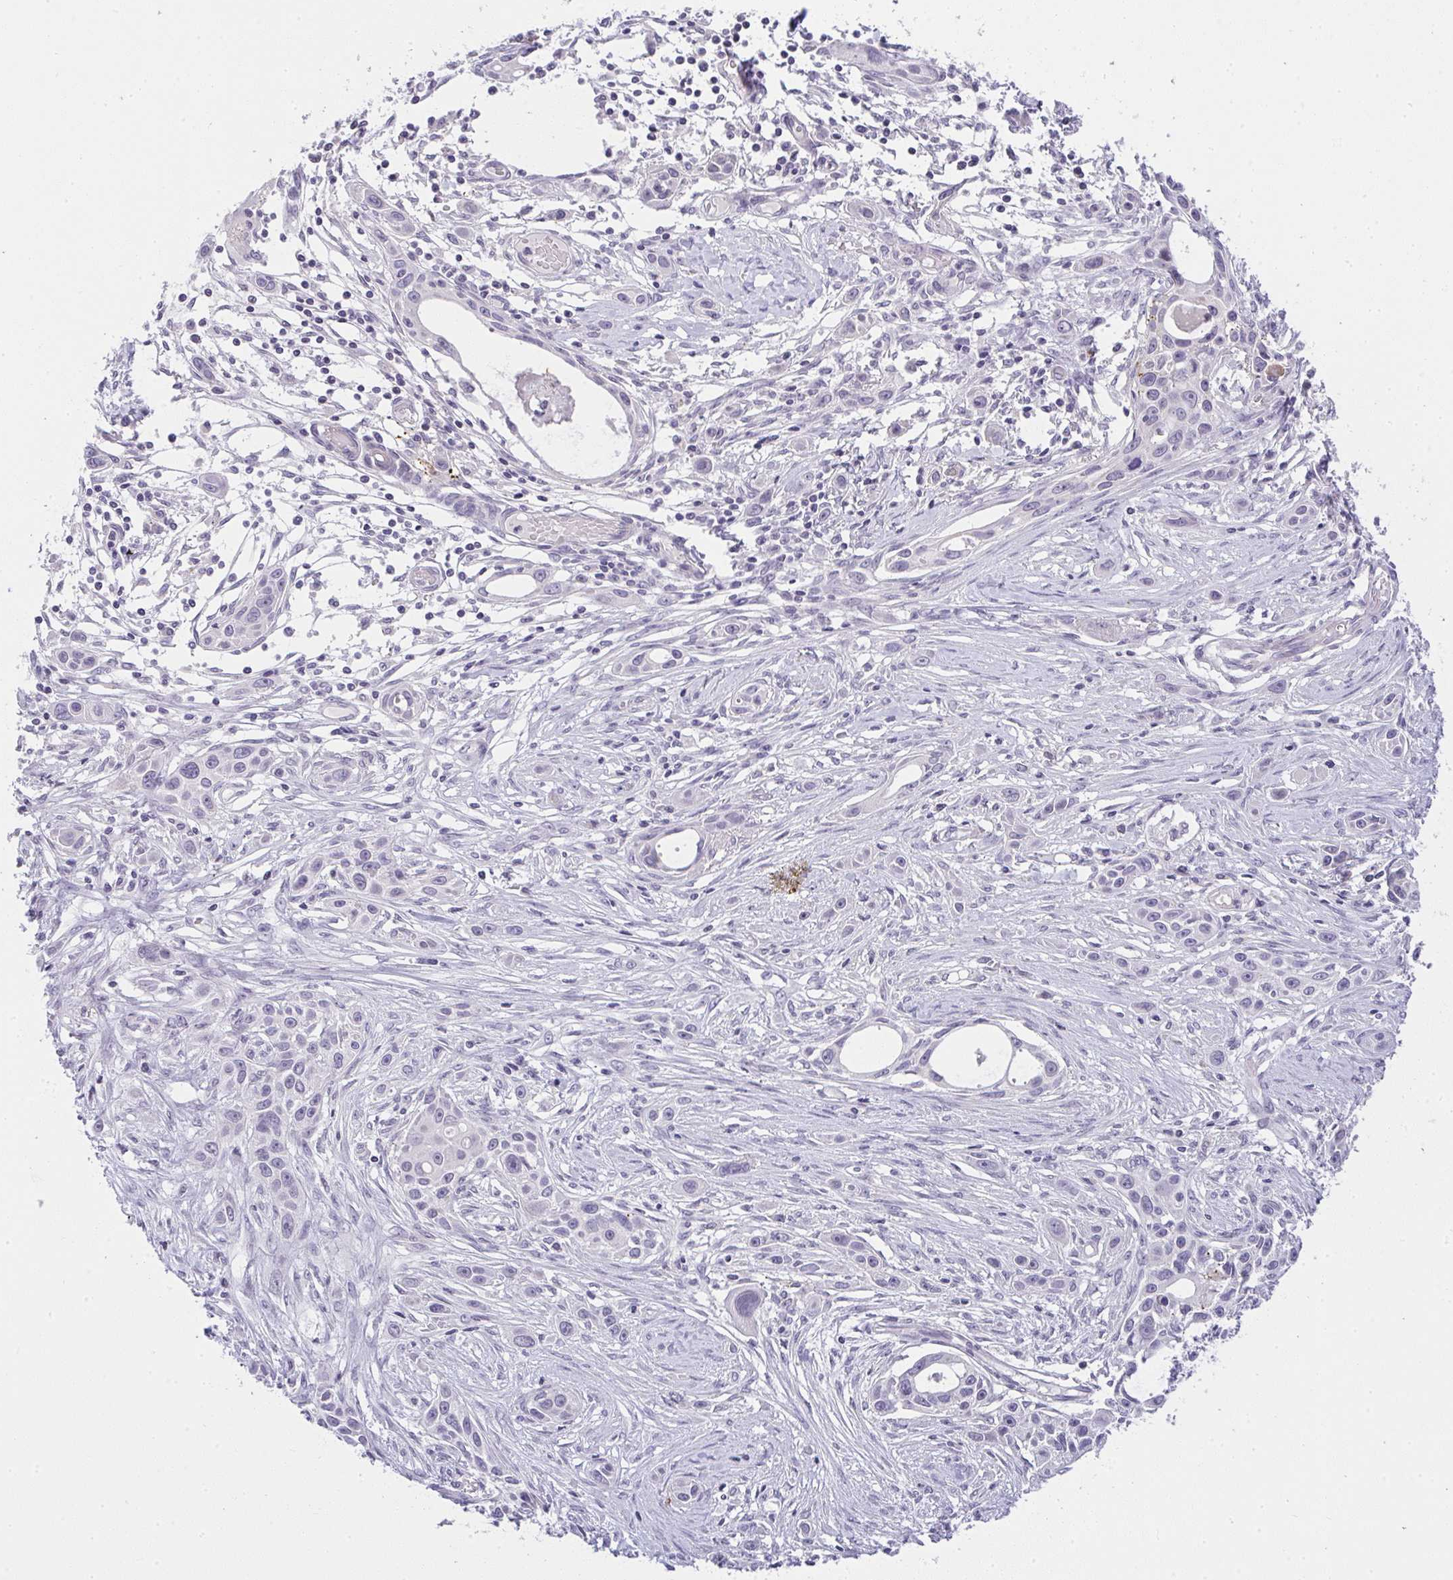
{"staining": {"intensity": "negative", "quantity": "none", "location": "none"}, "tissue": "skin cancer", "cell_type": "Tumor cells", "image_type": "cancer", "snomed": [{"axis": "morphology", "description": "Squamous cell carcinoma, NOS"}, {"axis": "topography", "description": "Skin"}], "caption": "Tumor cells show no significant protein positivity in skin cancer. The staining was performed using DAB to visualize the protein expression in brown, while the nuclei were stained in blue with hematoxylin (Magnification: 20x).", "gene": "CACNA1S", "patient": {"sex": "female", "age": 69}}